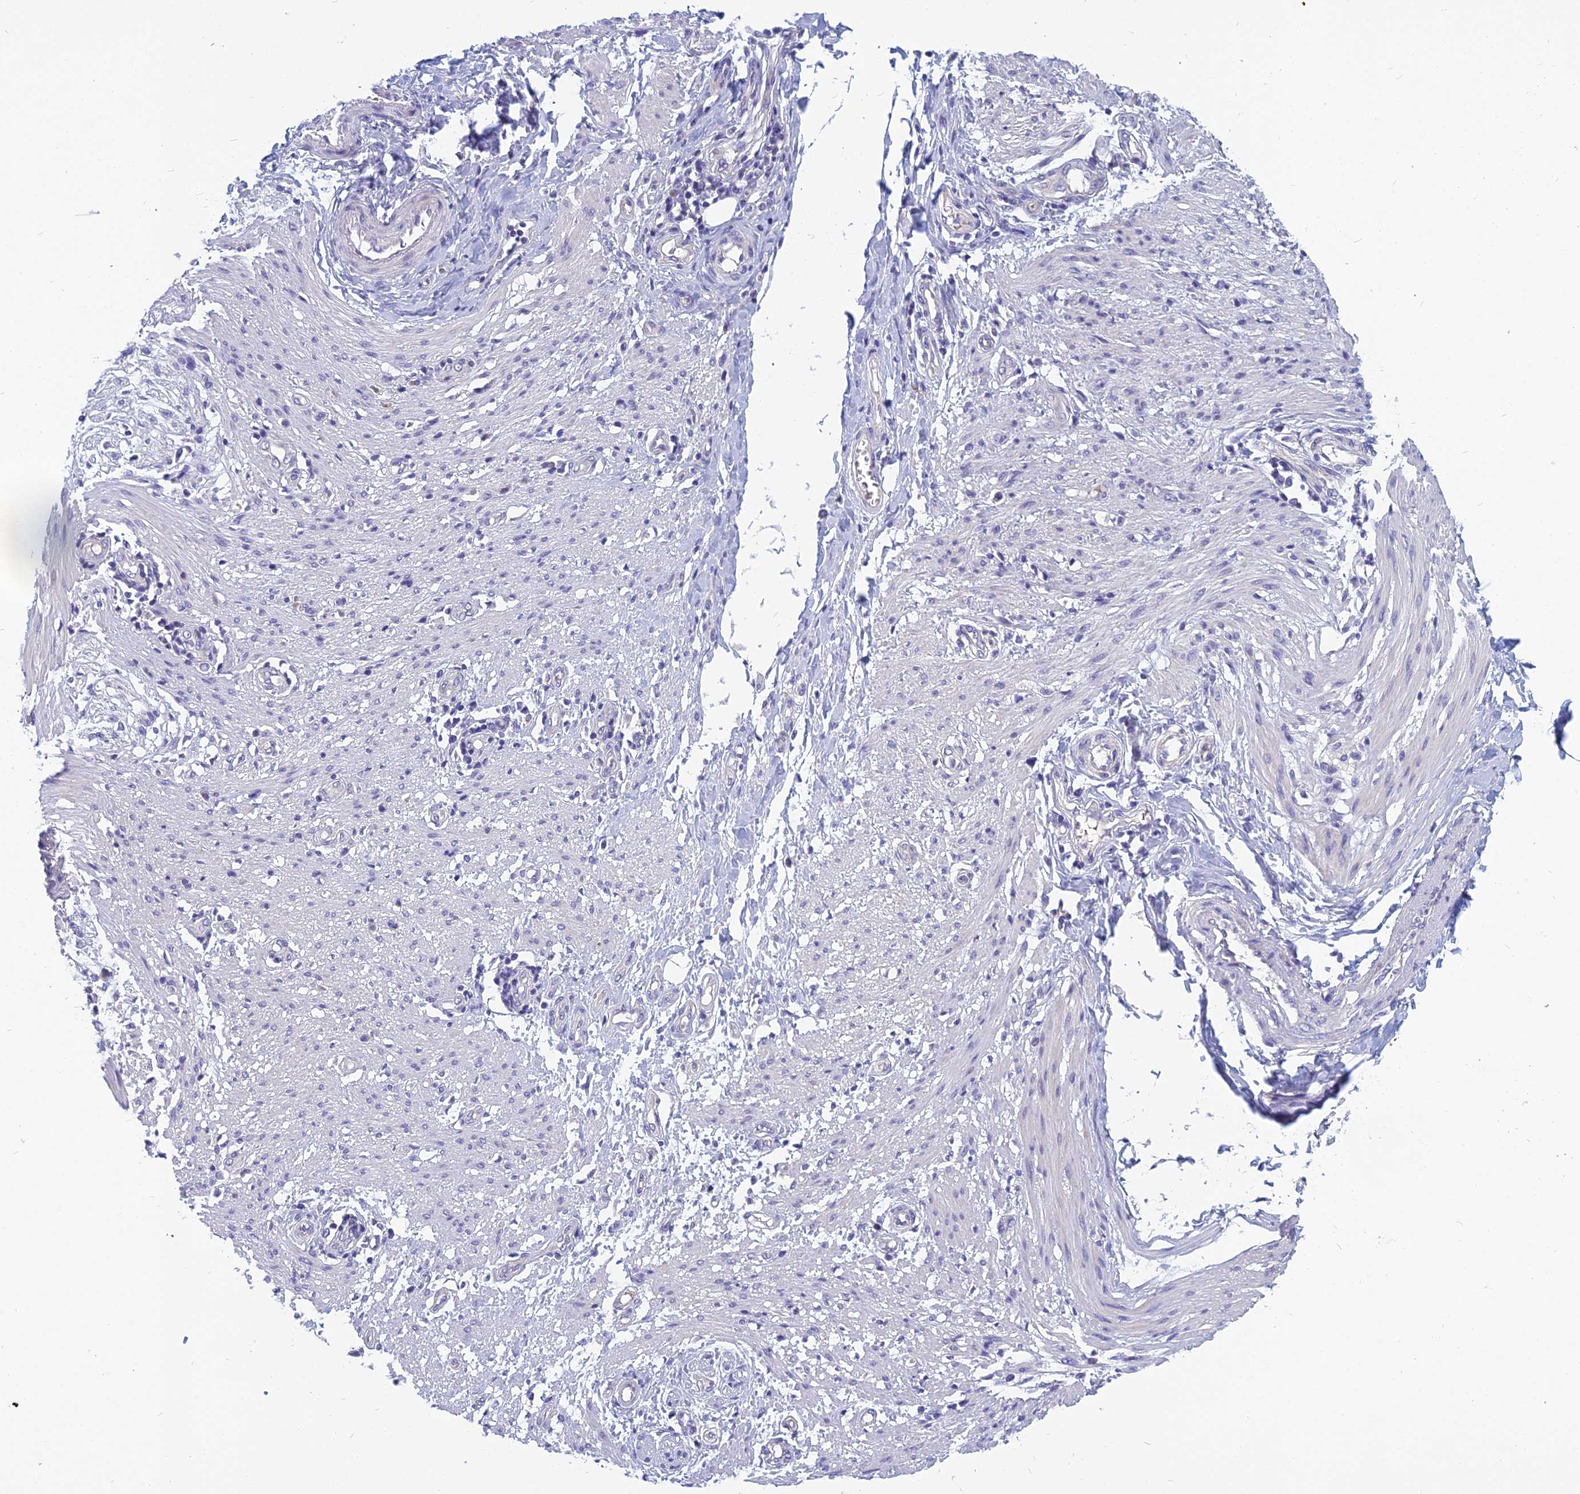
{"staining": {"intensity": "negative", "quantity": "none", "location": "none"}, "tissue": "smooth muscle", "cell_type": "Smooth muscle cells", "image_type": "normal", "snomed": [{"axis": "morphology", "description": "Normal tissue, NOS"}, {"axis": "morphology", "description": "Adenocarcinoma, NOS"}, {"axis": "topography", "description": "Colon"}, {"axis": "topography", "description": "Peripheral nerve tissue"}], "caption": "Photomicrograph shows no significant protein positivity in smooth muscle cells of unremarkable smooth muscle. Brightfield microscopy of immunohistochemistry (IHC) stained with DAB (brown) and hematoxylin (blue), captured at high magnification.", "gene": "RBM41", "patient": {"sex": "male", "age": 14}}